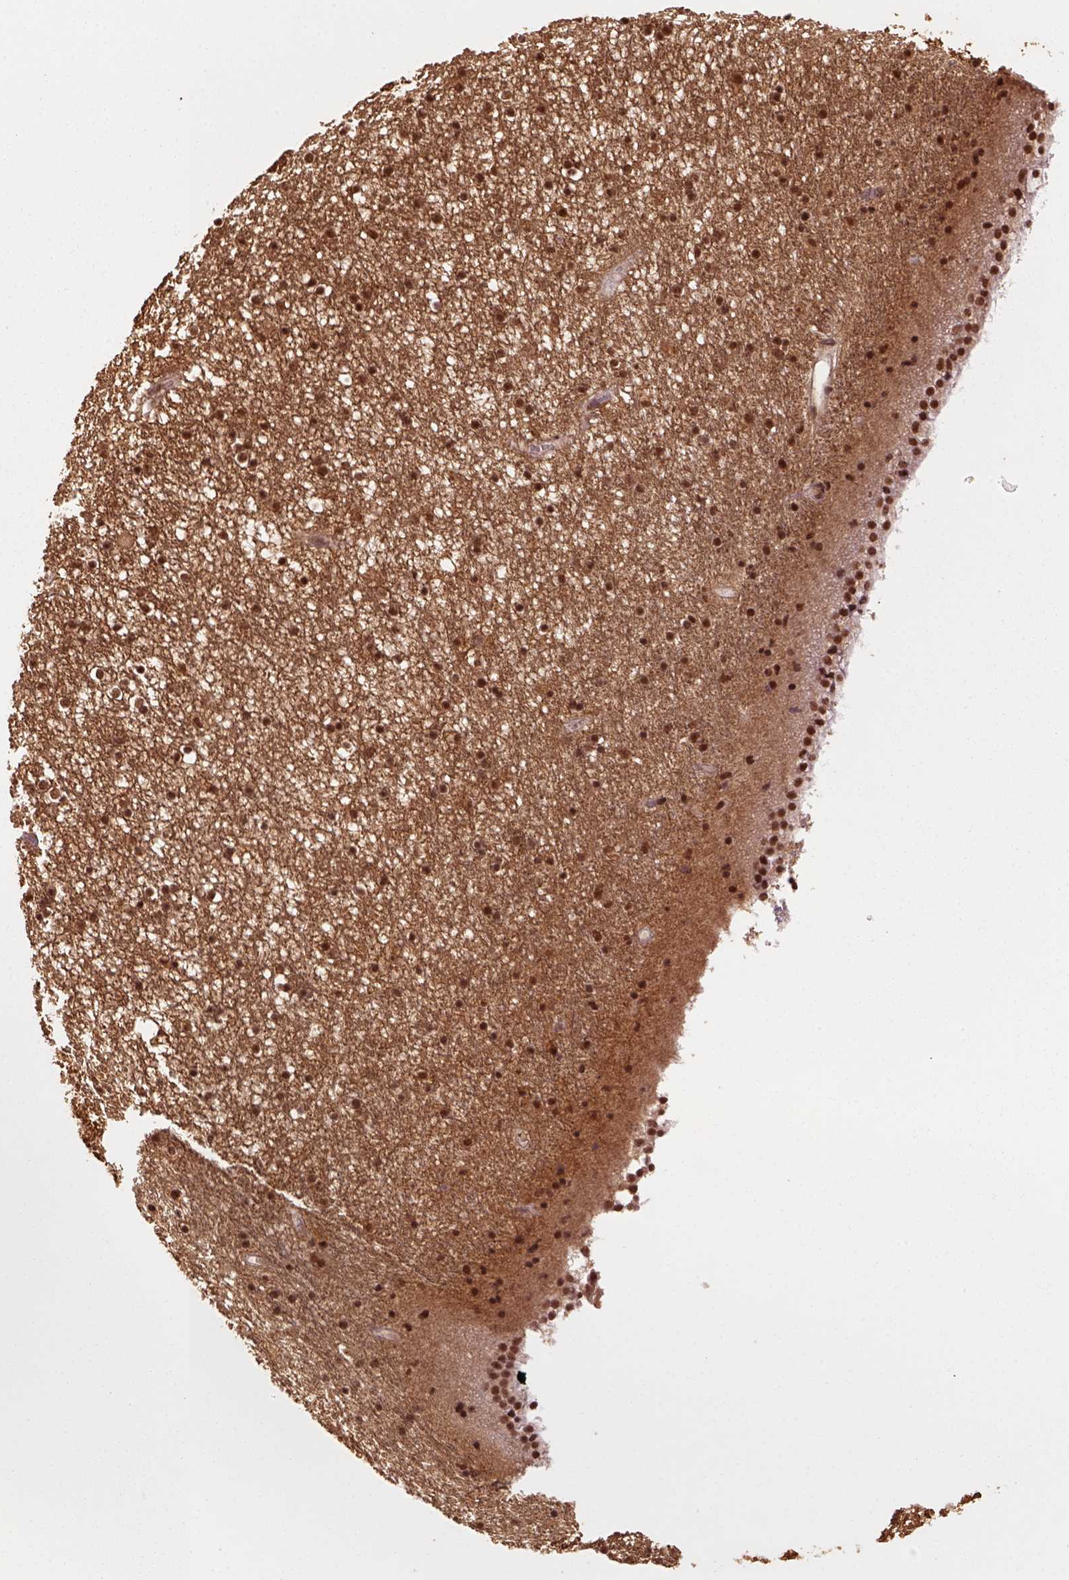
{"staining": {"intensity": "strong", "quantity": ">75%", "location": "cytoplasmic/membranous,nuclear"}, "tissue": "caudate", "cell_type": "Glial cells", "image_type": "normal", "snomed": [{"axis": "morphology", "description": "Normal tissue, NOS"}, {"axis": "topography", "description": "Lateral ventricle wall"}], "caption": "IHC micrograph of normal caudate: caudate stained using IHC demonstrates high levels of strong protein expression localized specifically in the cytoplasmic/membranous,nuclear of glial cells, appearing as a cytoplasmic/membranous,nuclear brown color.", "gene": "GOT1", "patient": {"sex": "female", "age": 71}}